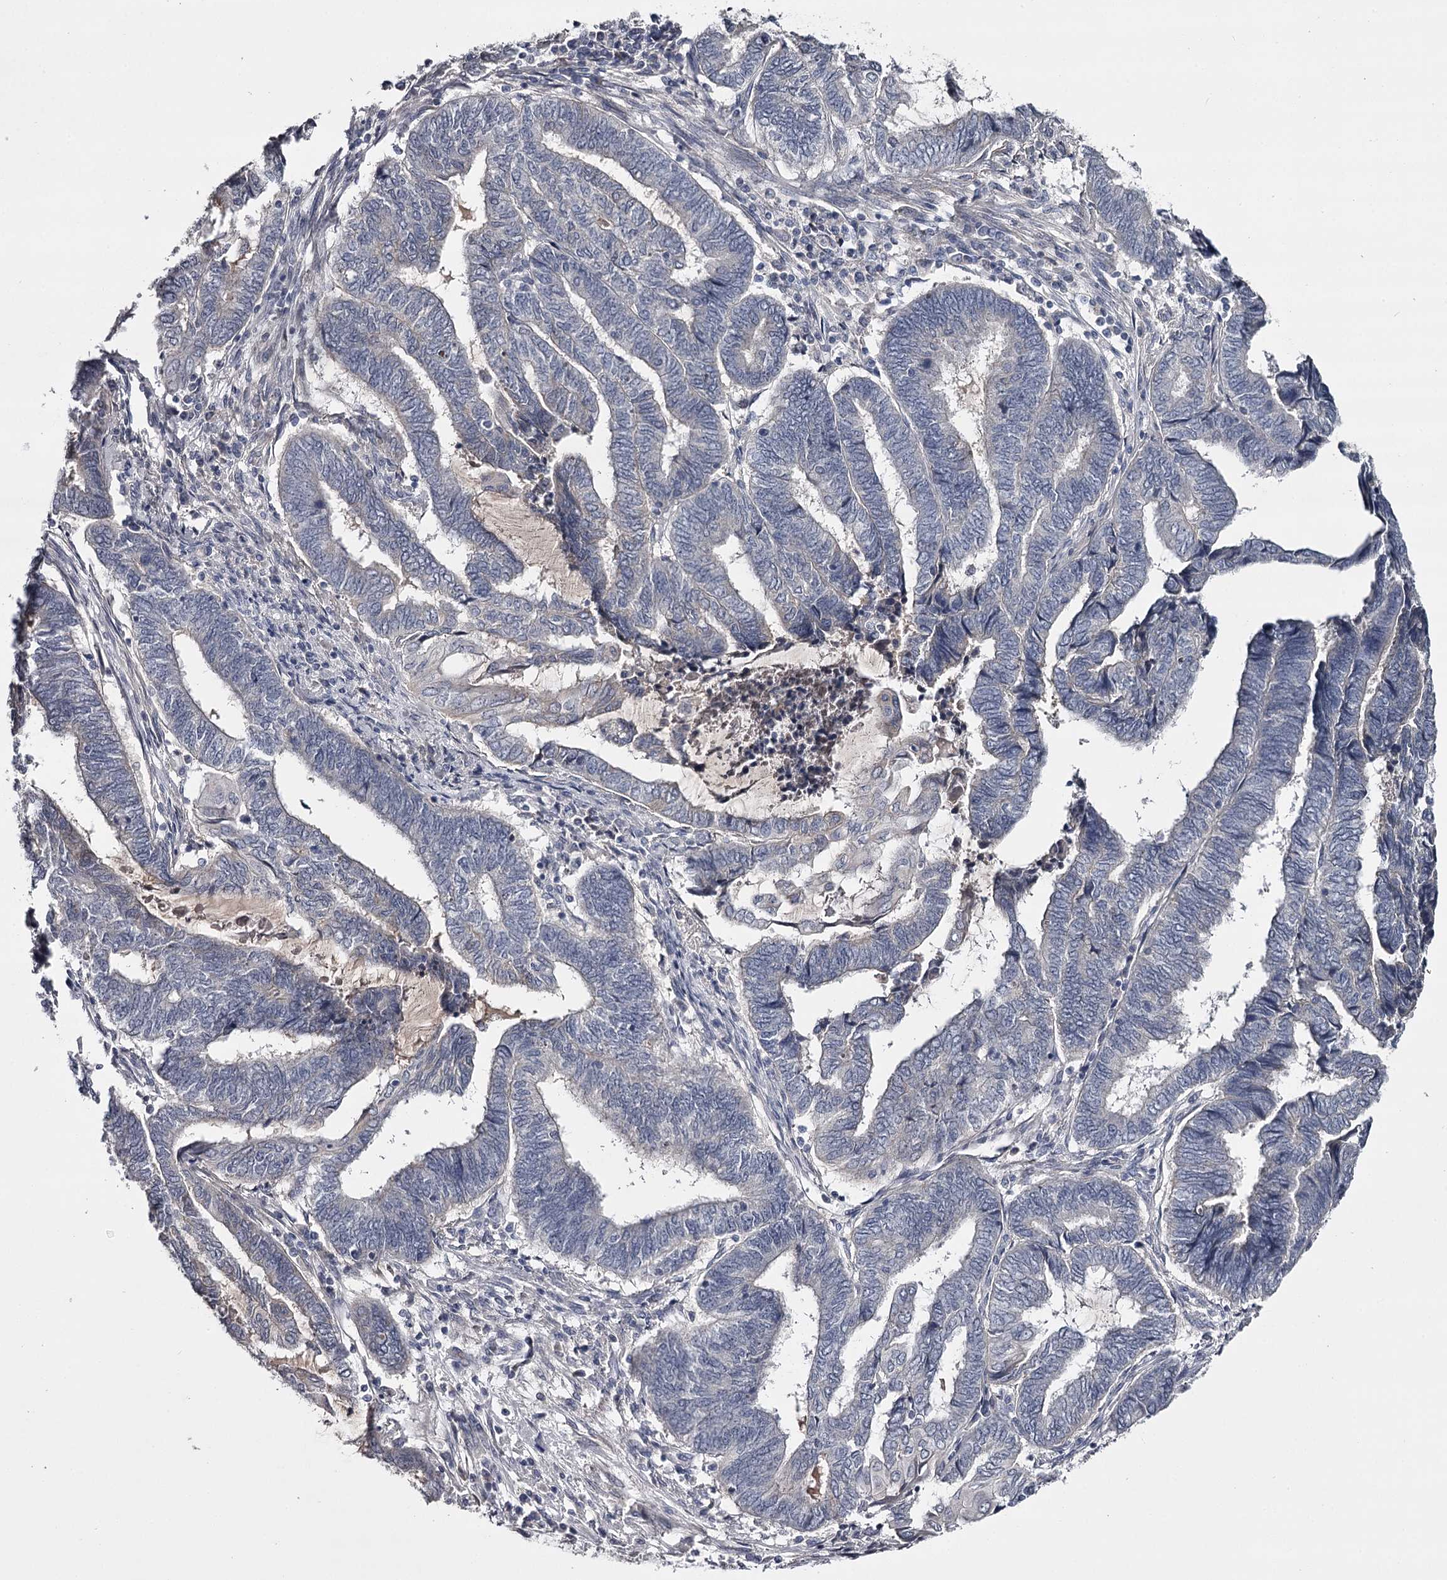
{"staining": {"intensity": "negative", "quantity": "none", "location": "none"}, "tissue": "endometrial cancer", "cell_type": "Tumor cells", "image_type": "cancer", "snomed": [{"axis": "morphology", "description": "Adenocarcinoma, NOS"}, {"axis": "topography", "description": "Uterus"}, {"axis": "topography", "description": "Endometrium"}], "caption": "Histopathology image shows no significant protein expression in tumor cells of endometrial adenocarcinoma. (Brightfield microscopy of DAB immunohistochemistry (IHC) at high magnification).", "gene": "FDXACB1", "patient": {"sex": "female", "age": 70}}